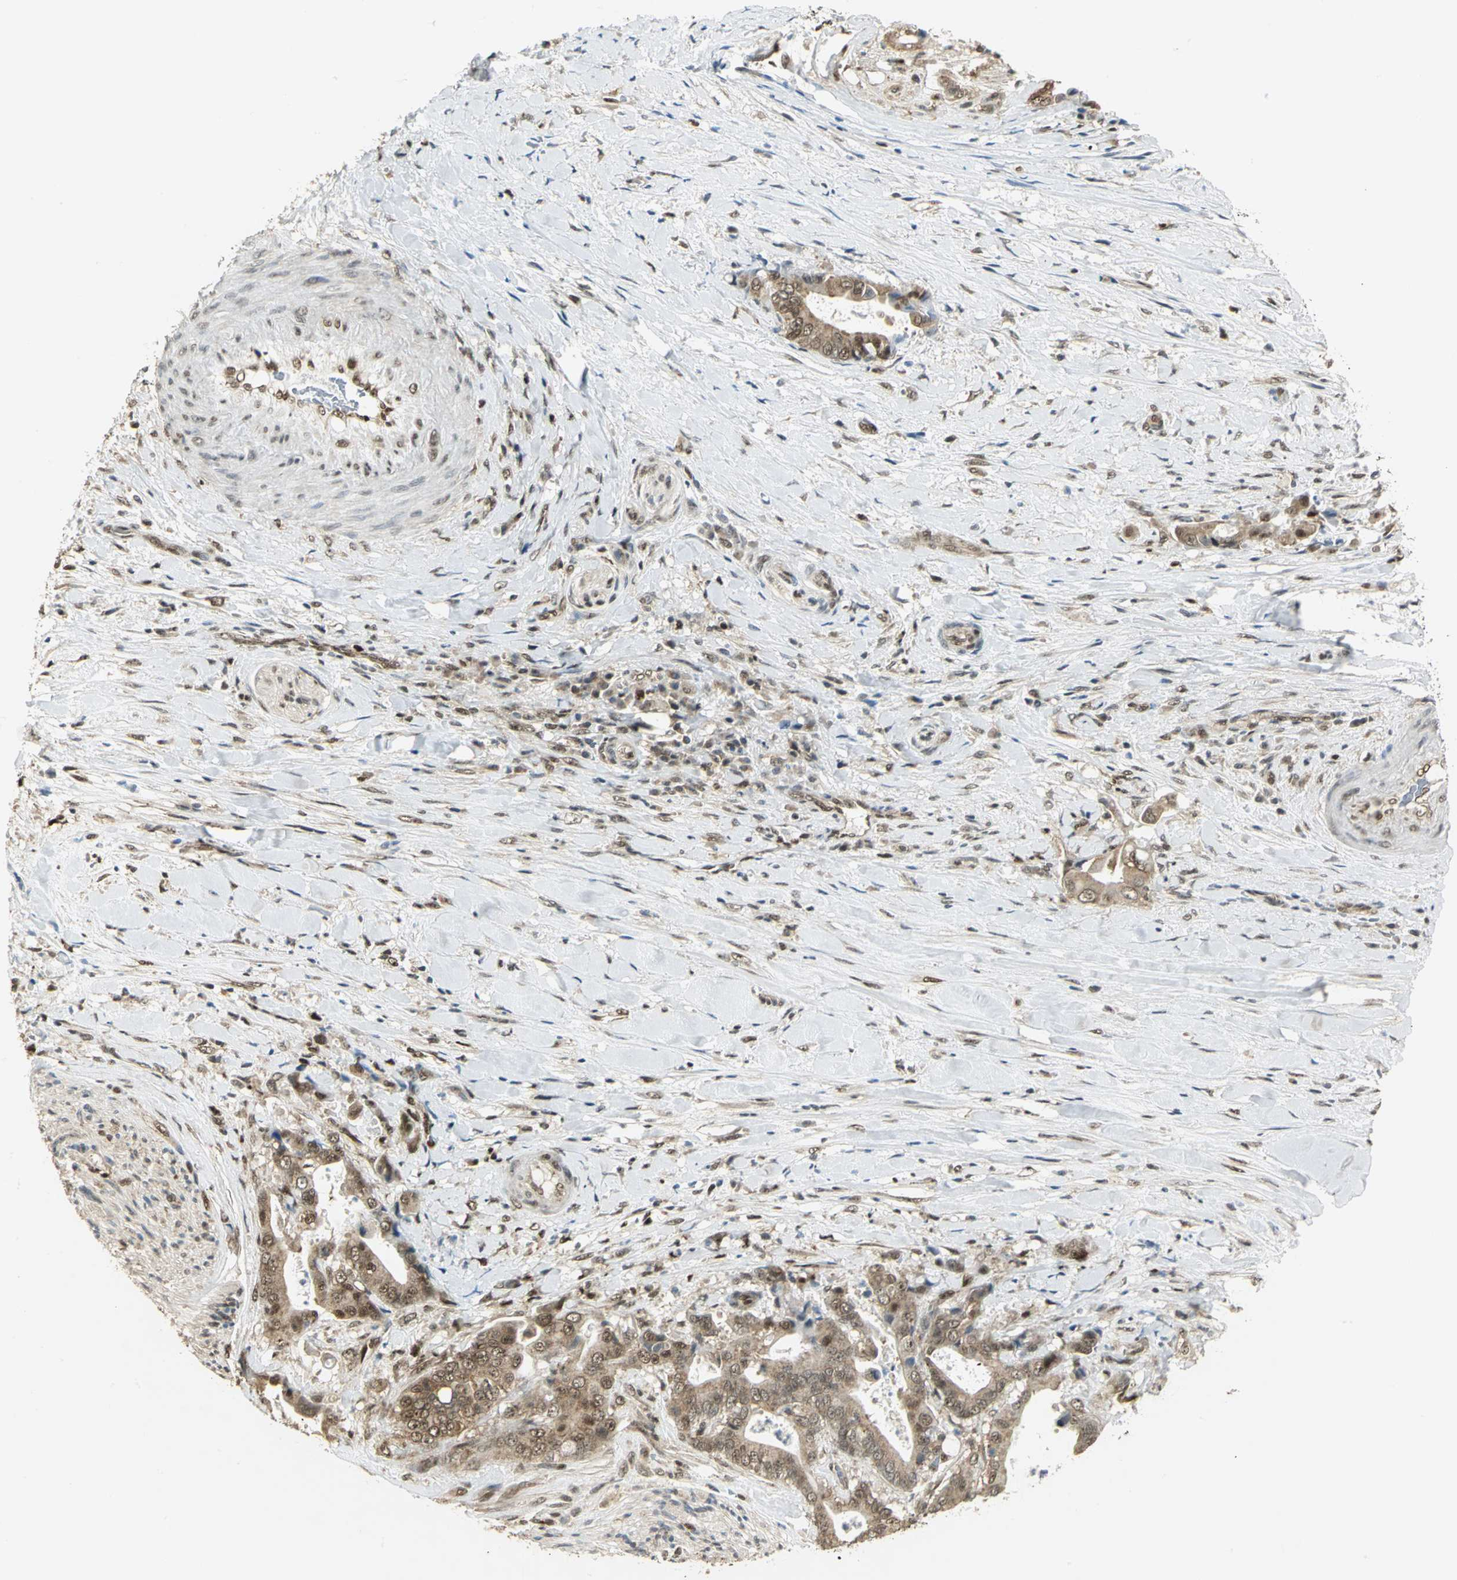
{"staining": {"intensity": "moderate", "quantity": ">75%", "location": "cytoplasmic/membranous,nuclear"}, "tissue": "liver cancer", "cell_type": "Tumor cells", "image_type": "cancer", "snomed": [{"axis": "morphology", "description": "Cholangiocarcinoma"}, {"axis": "topography", "description": "Liver"}], "caption": "Brown immunohistochemical staining in liver cancer reveals moderate cytoplasmic/membranous and nuclear staining in about >75% of tumor cells. Immunohistochemistry (ihc) stains the protein of interest in brown and the nuclei are stained blue.", "gene": "DDX5", "patient": {"sex": "male", "age": 58}}